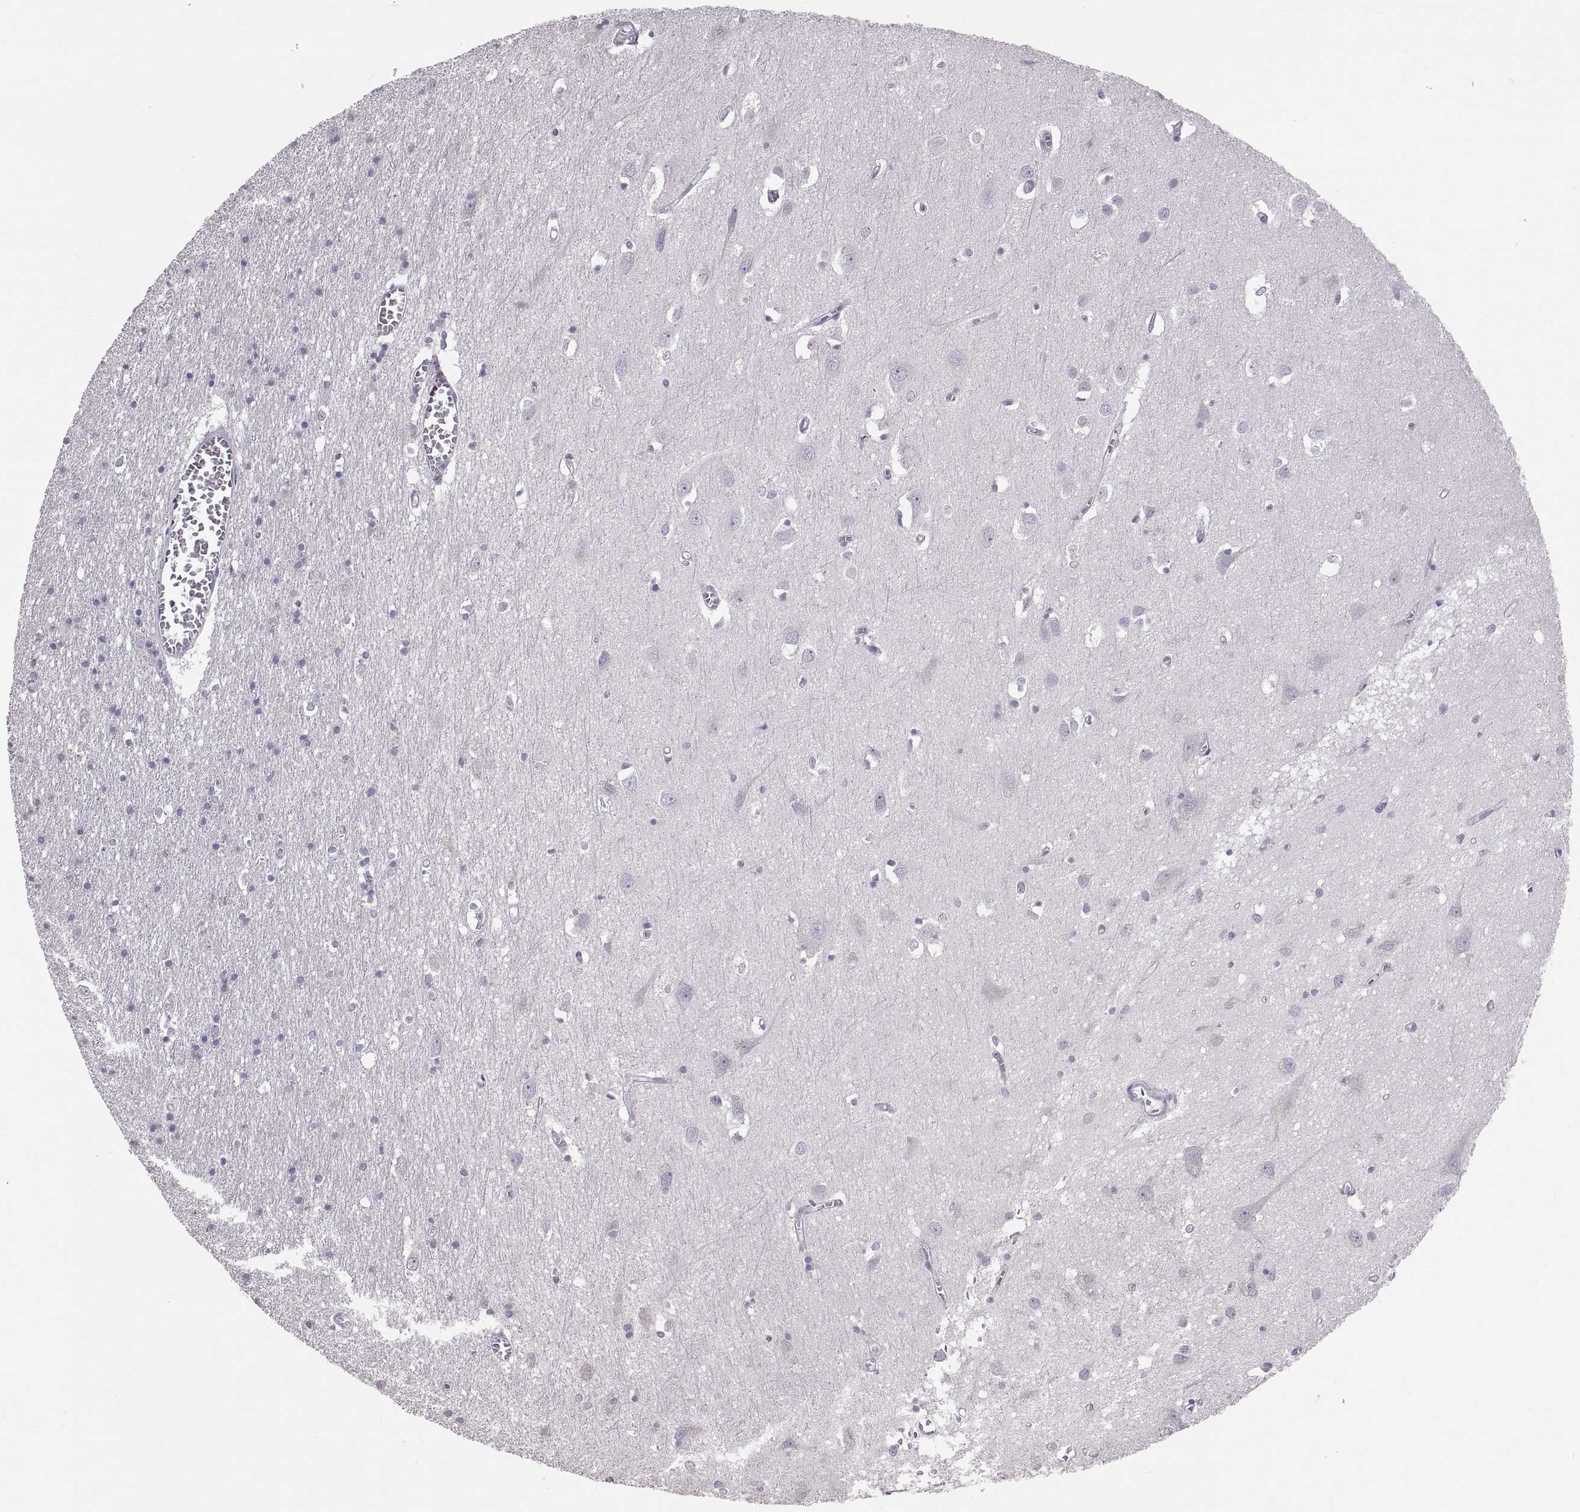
{"staining": {"intensity": "negative", "quantity": "none", "location": "none"}, "tissue": "cerebral cortex", "cell_type": "Endothelial cells", "image_type": "normal", "snomed": [{"axis": "morphology", "description": "Normal tissue, NOS"}, {"axis": "topography", "description": "Cerebral cortex"}], "caption": "This is an IHC micrograph of benign human cerebral cortex. There is no staining in endothelial cells.", "gene": "WBP2NL", "patient": {"sex": "male", "age": 70}}